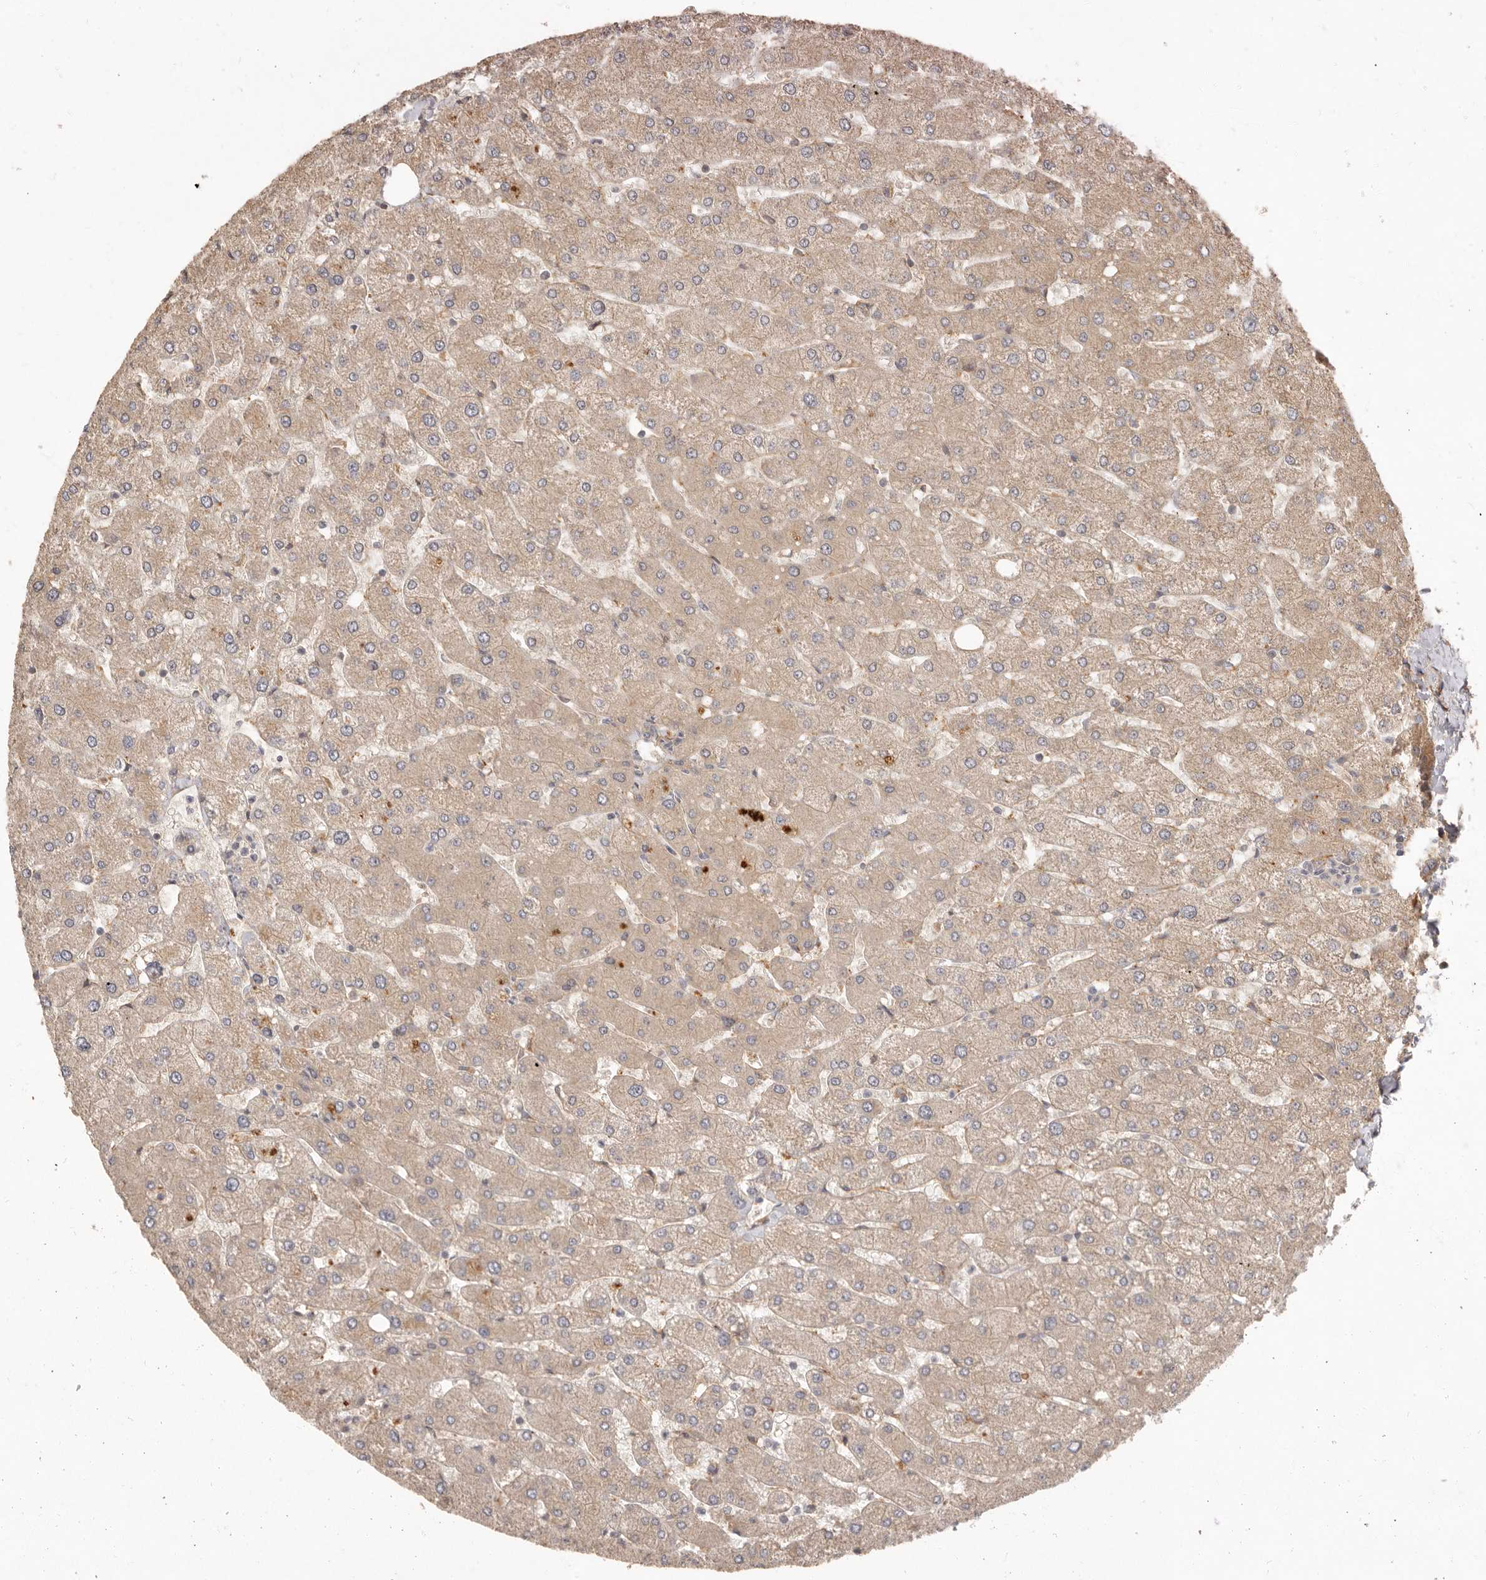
{"staining": {"intensity": "weak", "quantity": ">75%", "location": "cytoplasmic/membranous"}, "tissue": "liver", "cell_type": "Cholangiocytes", "image_type": "normal", "snomed": [{"axis": "morphology", "description": "Normal tissue, NOS"}, {"axis": "topography", "description": "Liver"}], "caption": "A photomicrograph of liver stained for a protein reveals weak cytoplasmic/membranous brown staining in cholangiocytes.", "gene": "VIPR1", "patient": {"sex": "male", "age": 55}}